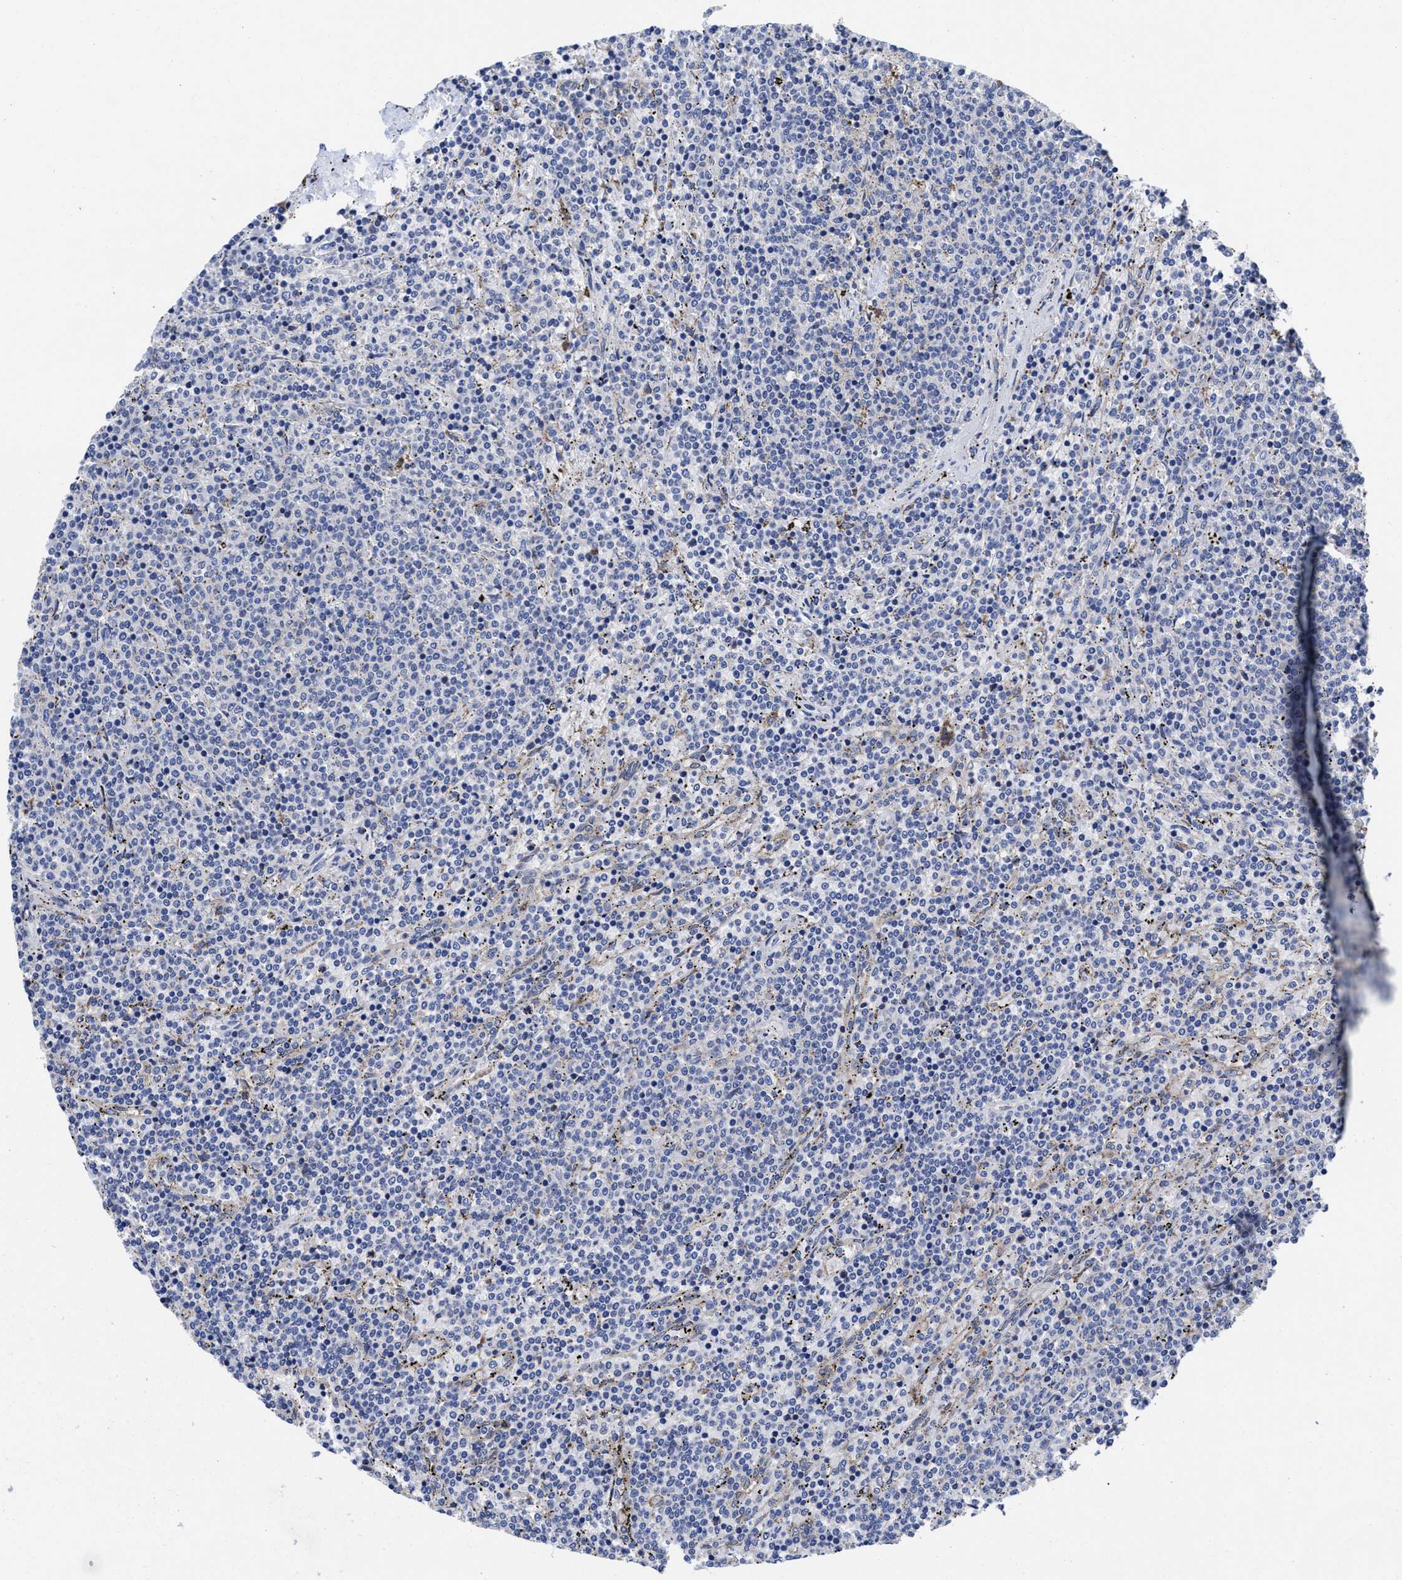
{"staining": {"intensity": "negative", "quantity": "none", "location": "none"}, "tissue": "lymphoma", "cell_type": "Tumor cells", "image_type": "cancer", "snomed": [{"axis": "morphology", "description": "Malignant lymphoma, non-Hodgkin's type, Low grade"}, {"axis": "topography", "description": "Spleen"}], "caption": "Immunohistochemical staining of malignant lymphoma, non-Hodgkin's type (low-grade) exhibits no significant staining in tumor cells. (DAB immunohistochemistry visualized using brightfield microscopy, high magnification).", "gene": "TXNDC17", "patient": {"sex": "female", "age": 50}}